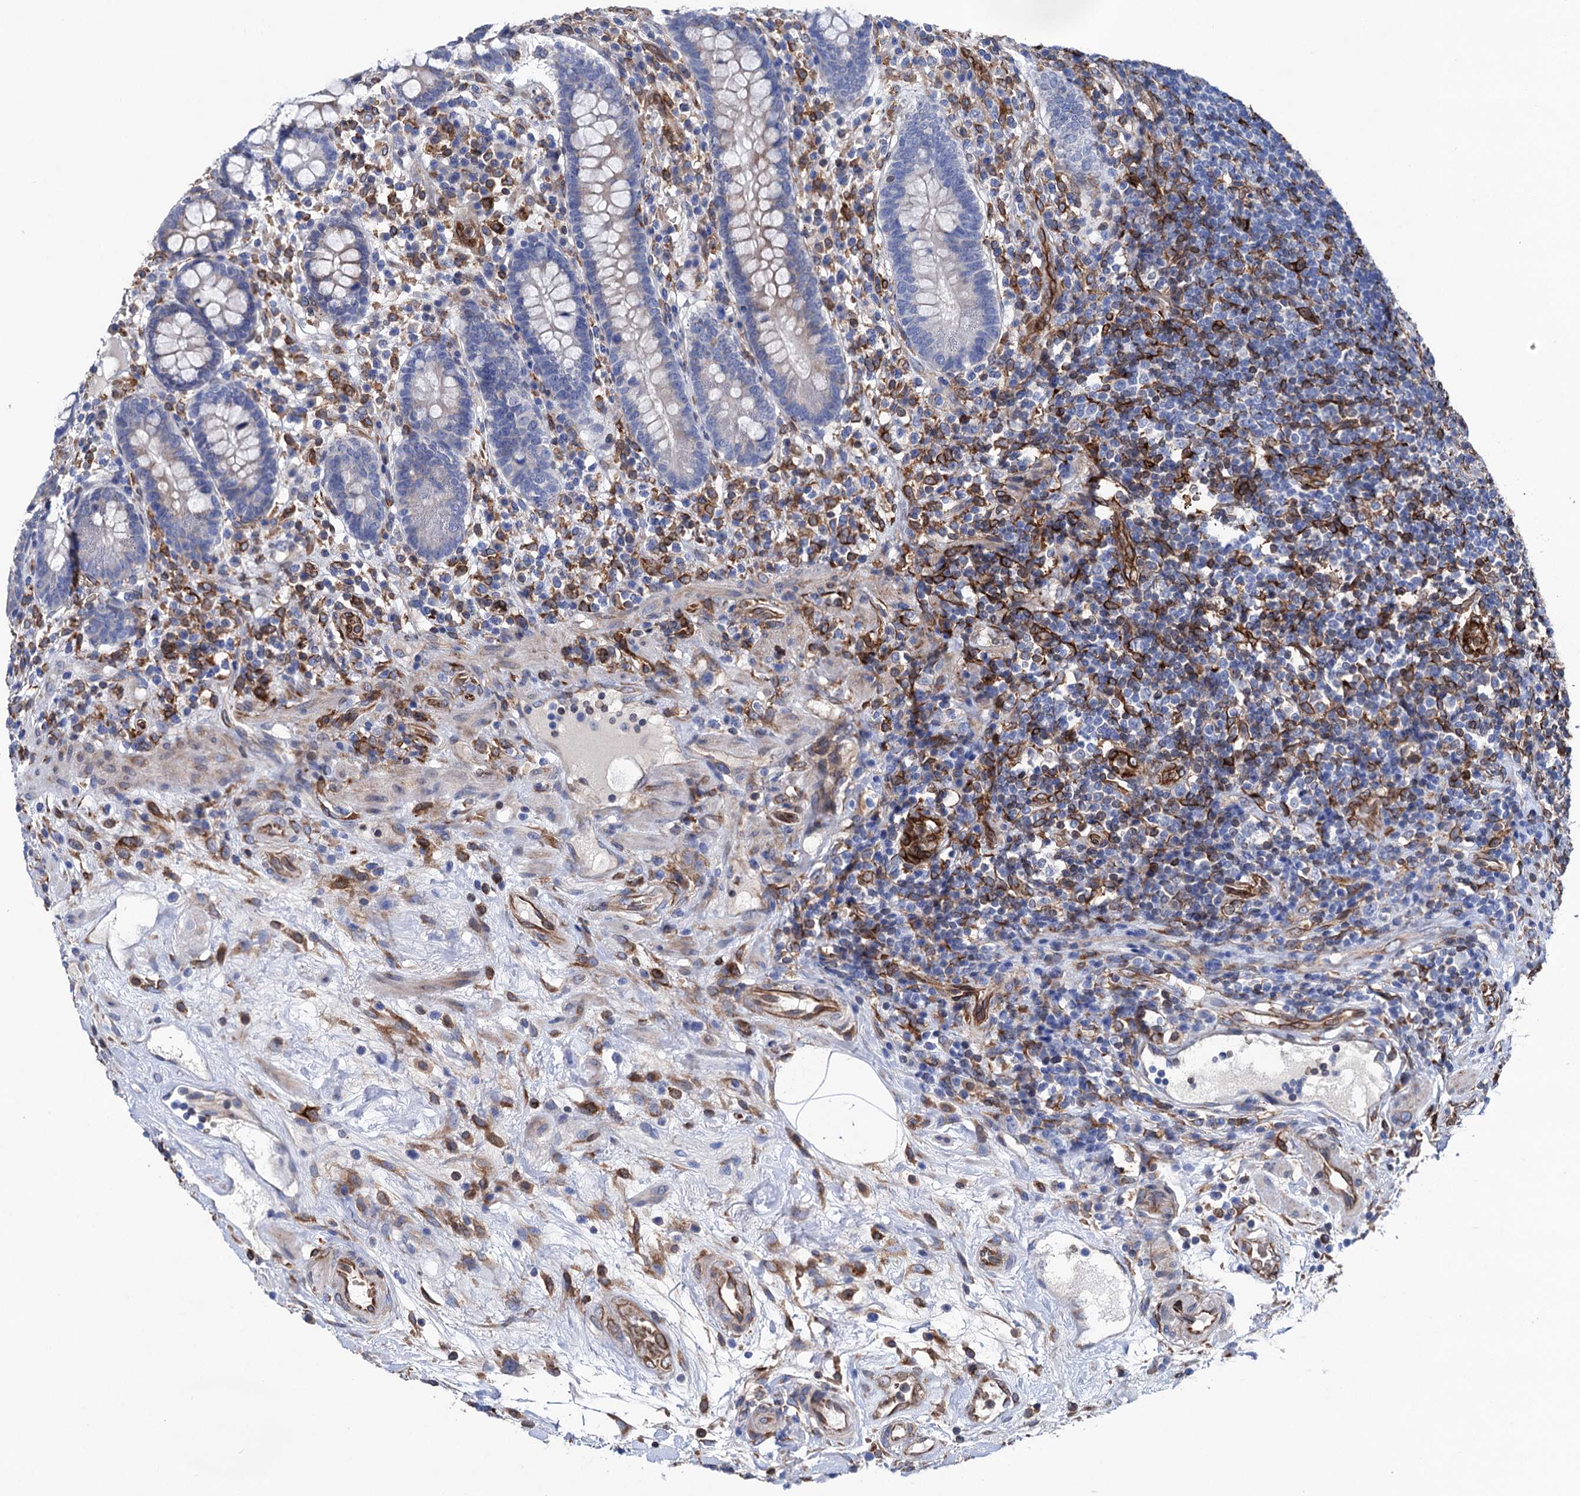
{"staining": {"intensity": "moderate", "quantity": ">75%", "location": "cytoplasmic/membranous"}, "tissue": "colon", "cell_type": "Endothelial cells", "image_type": "normal", "snomed": [{"axis": "morphology", "description": "Normal tissue, NOS"}, {"axis": "topography", "description": "Colon"}], "caption": "Colon stained with DAB immunohistochemistry exhibits medium levels of moderate cytoplasmic/membranous expression in approximately >75% of endothelial cells.", "gene": "STING1", "patient": {"sex": "female", "age": 79}}